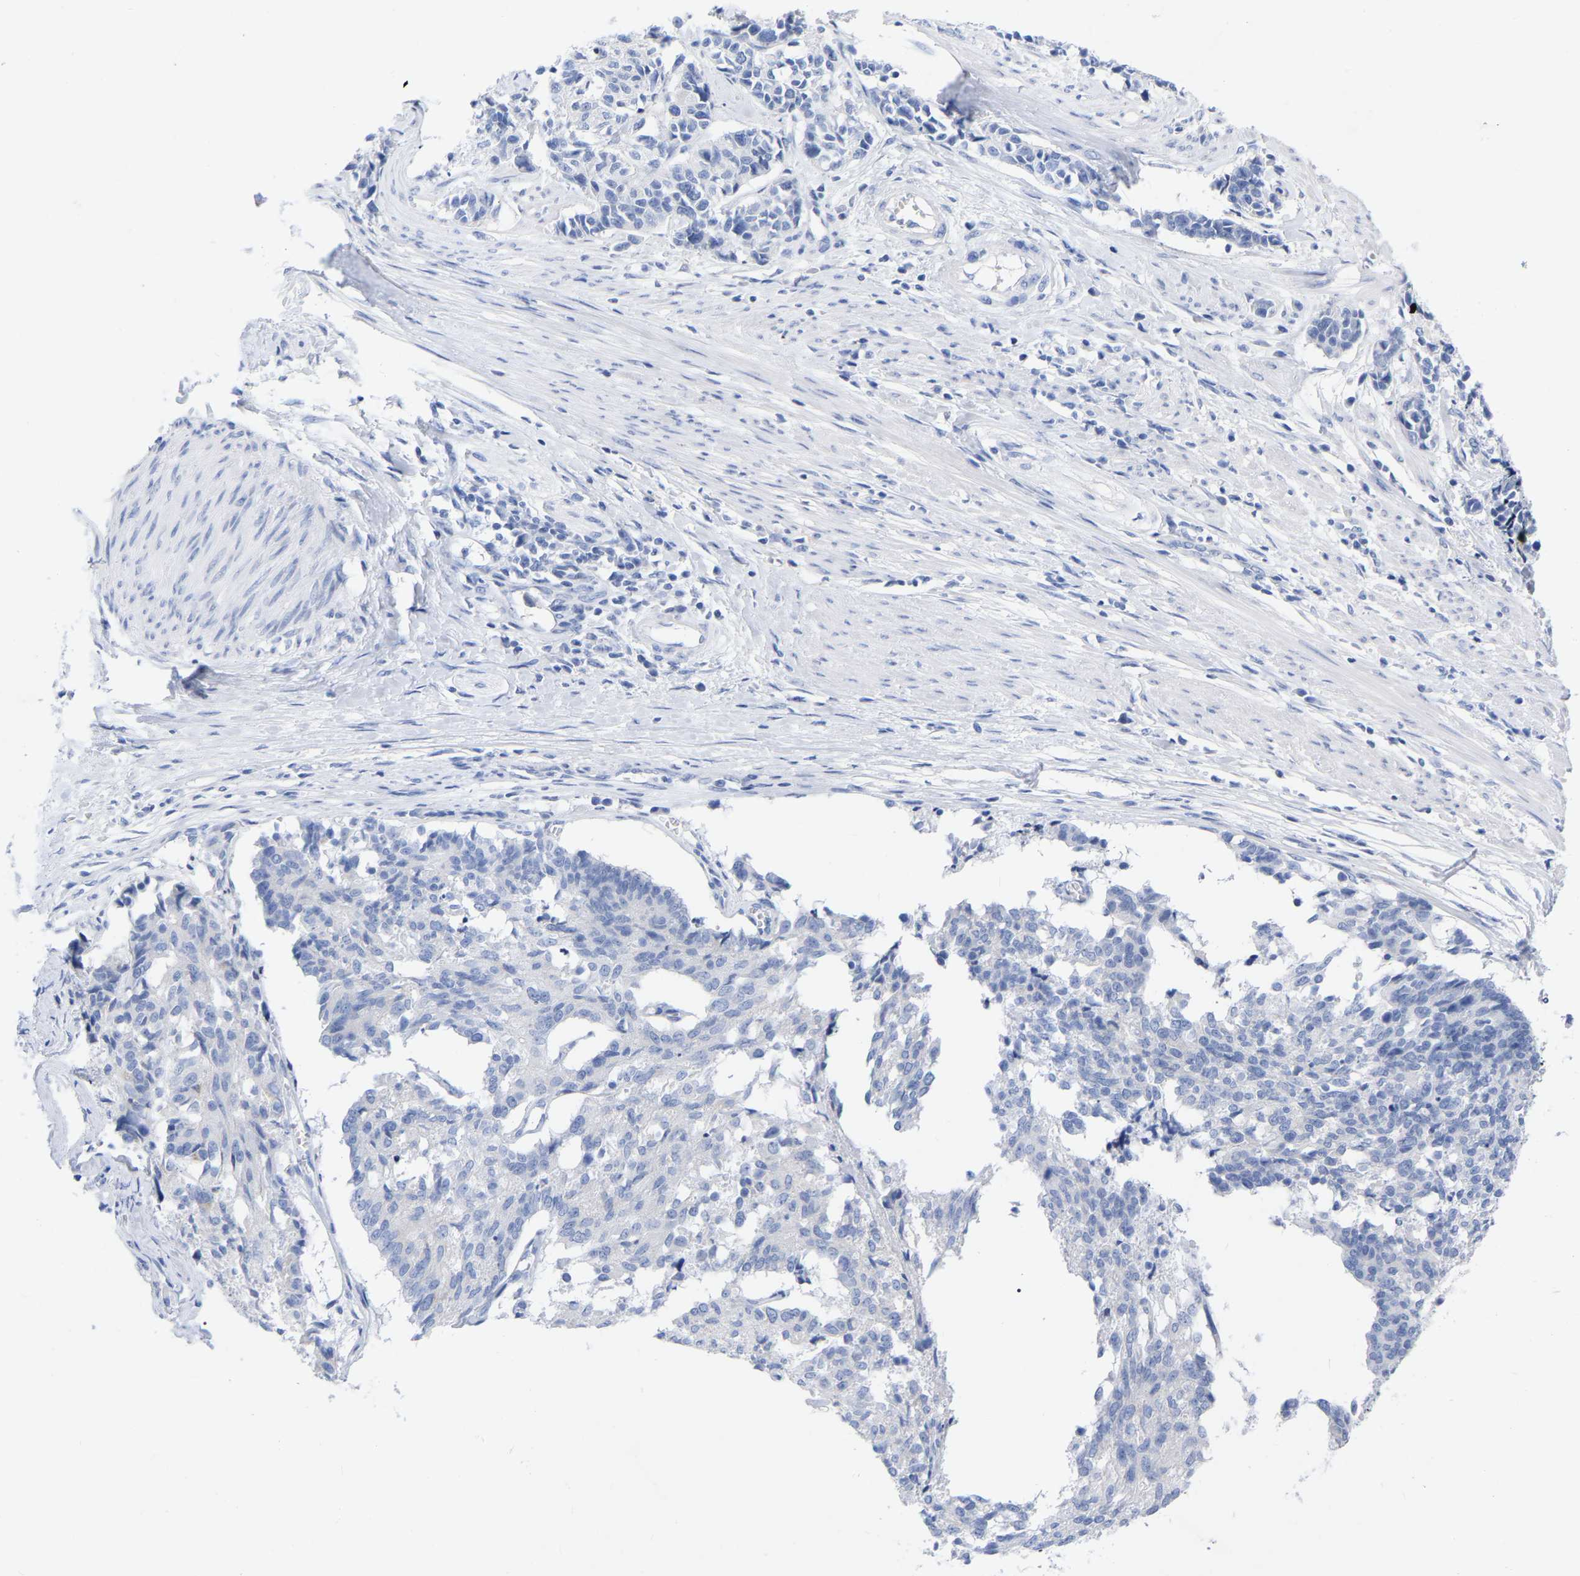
{"staining": {"intensity": "negative", "quantity": "none", "location": "none"}, "tissue": "cervical cancer", "cell_type": "Tumor cells", "image_type": "cancer", "snomed": [{"axis": "morphology", "description": "Squamous cell carcinoma, NOS"}, {"axis": "topography", "description": "Cervix"}], "caption": "Immunohistochemistry (IHC) image of neoplastic tissue: human cervical cancer stained with DAB (3,3'-diaminobenzidine) reveals no significant protein expression in tumor cells.", "gene": "ZNF629", "patient": {"sex": "female", "age": 35}}